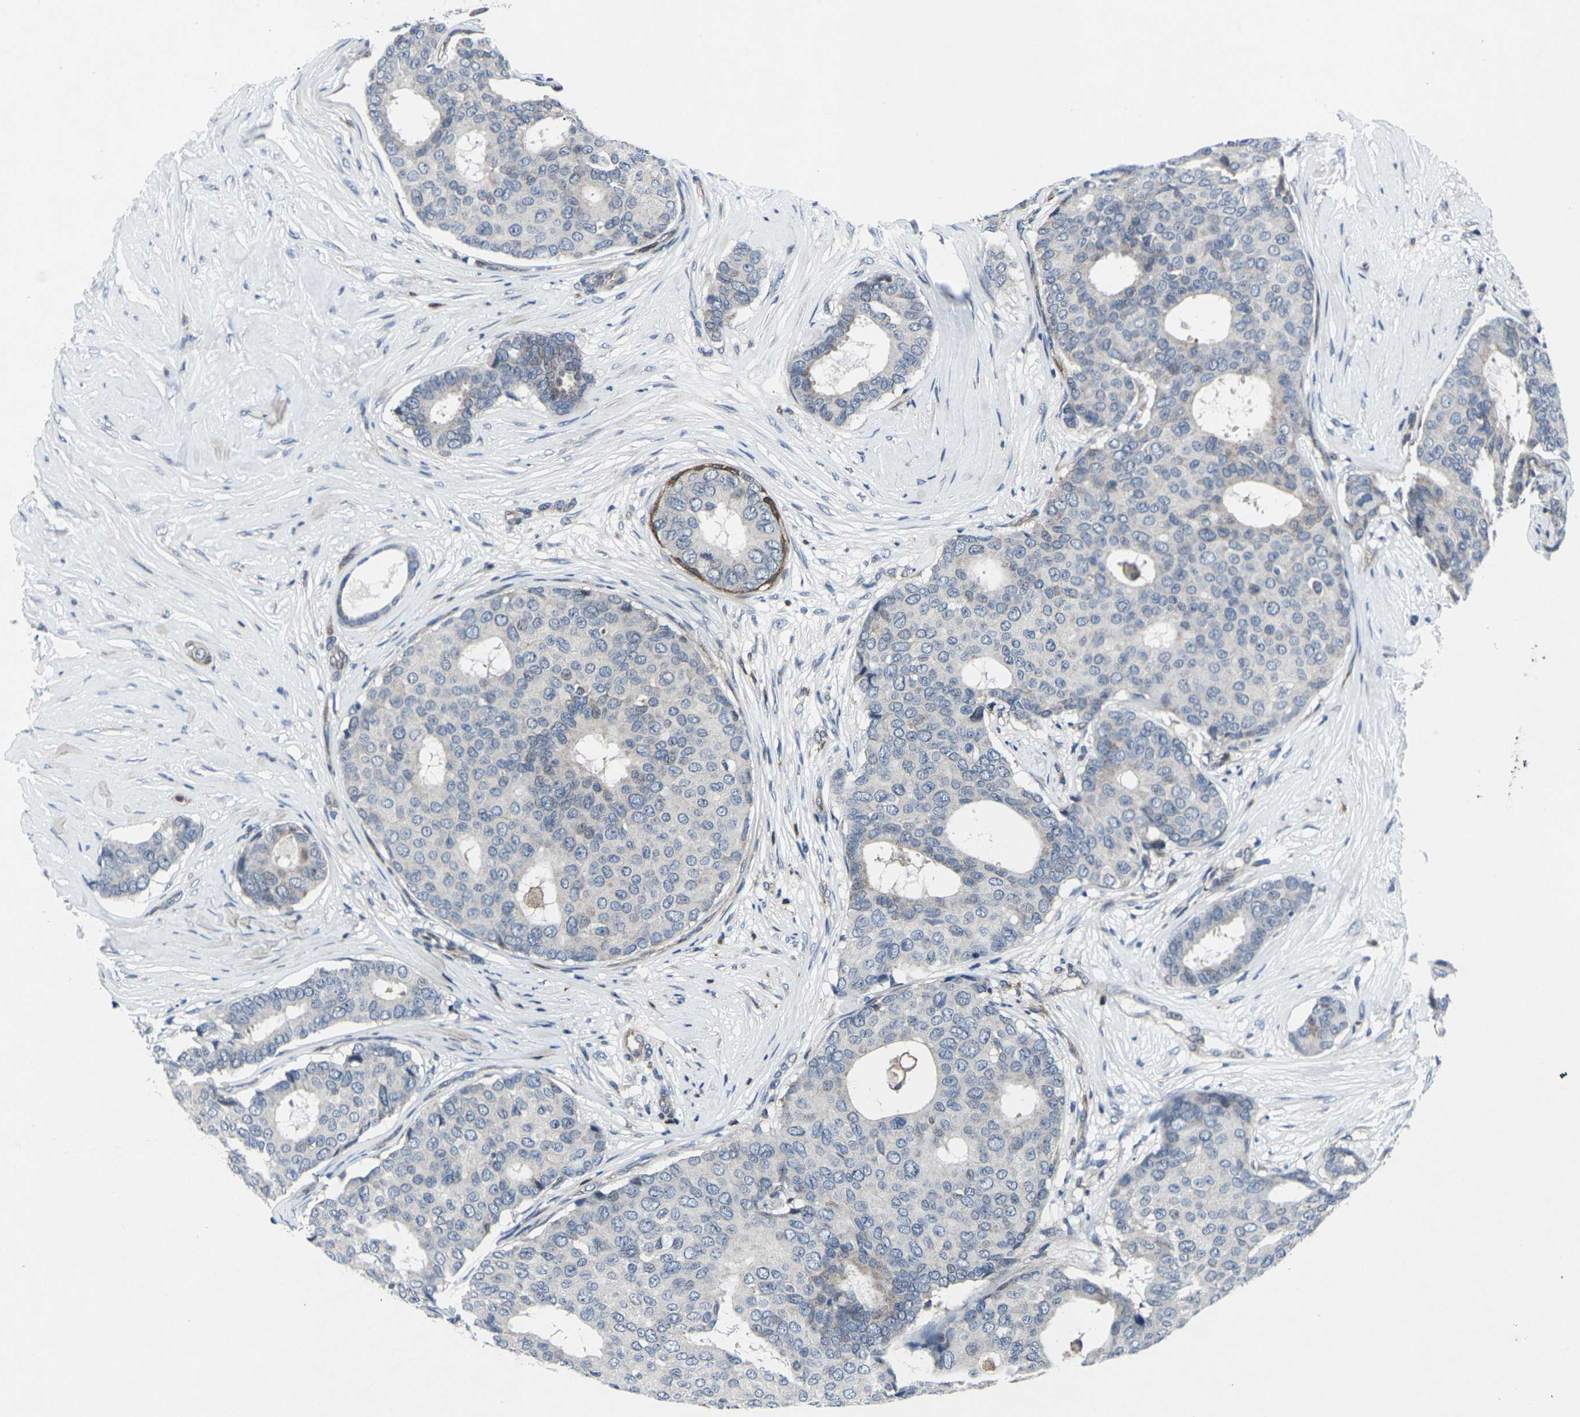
{"staining": {"intensity": "weak", "quantity": "<25%", "location": "cytoplasmic/membranous"}, "tissue": "breast cancer", "cell_type": "Tumor cells", "image_type": "cancer", "snomed": [{"axis": "morphology", "description": "Duct carcinoma"}, {"axis": "topography", "description": "Breast"}], "caption": "A micrograph of human breast cancer (intraductal carcinoma) is negative for staining in tumor cells.", "gene": "STAT4", "patient": {"sex": "female", "age": 75}}